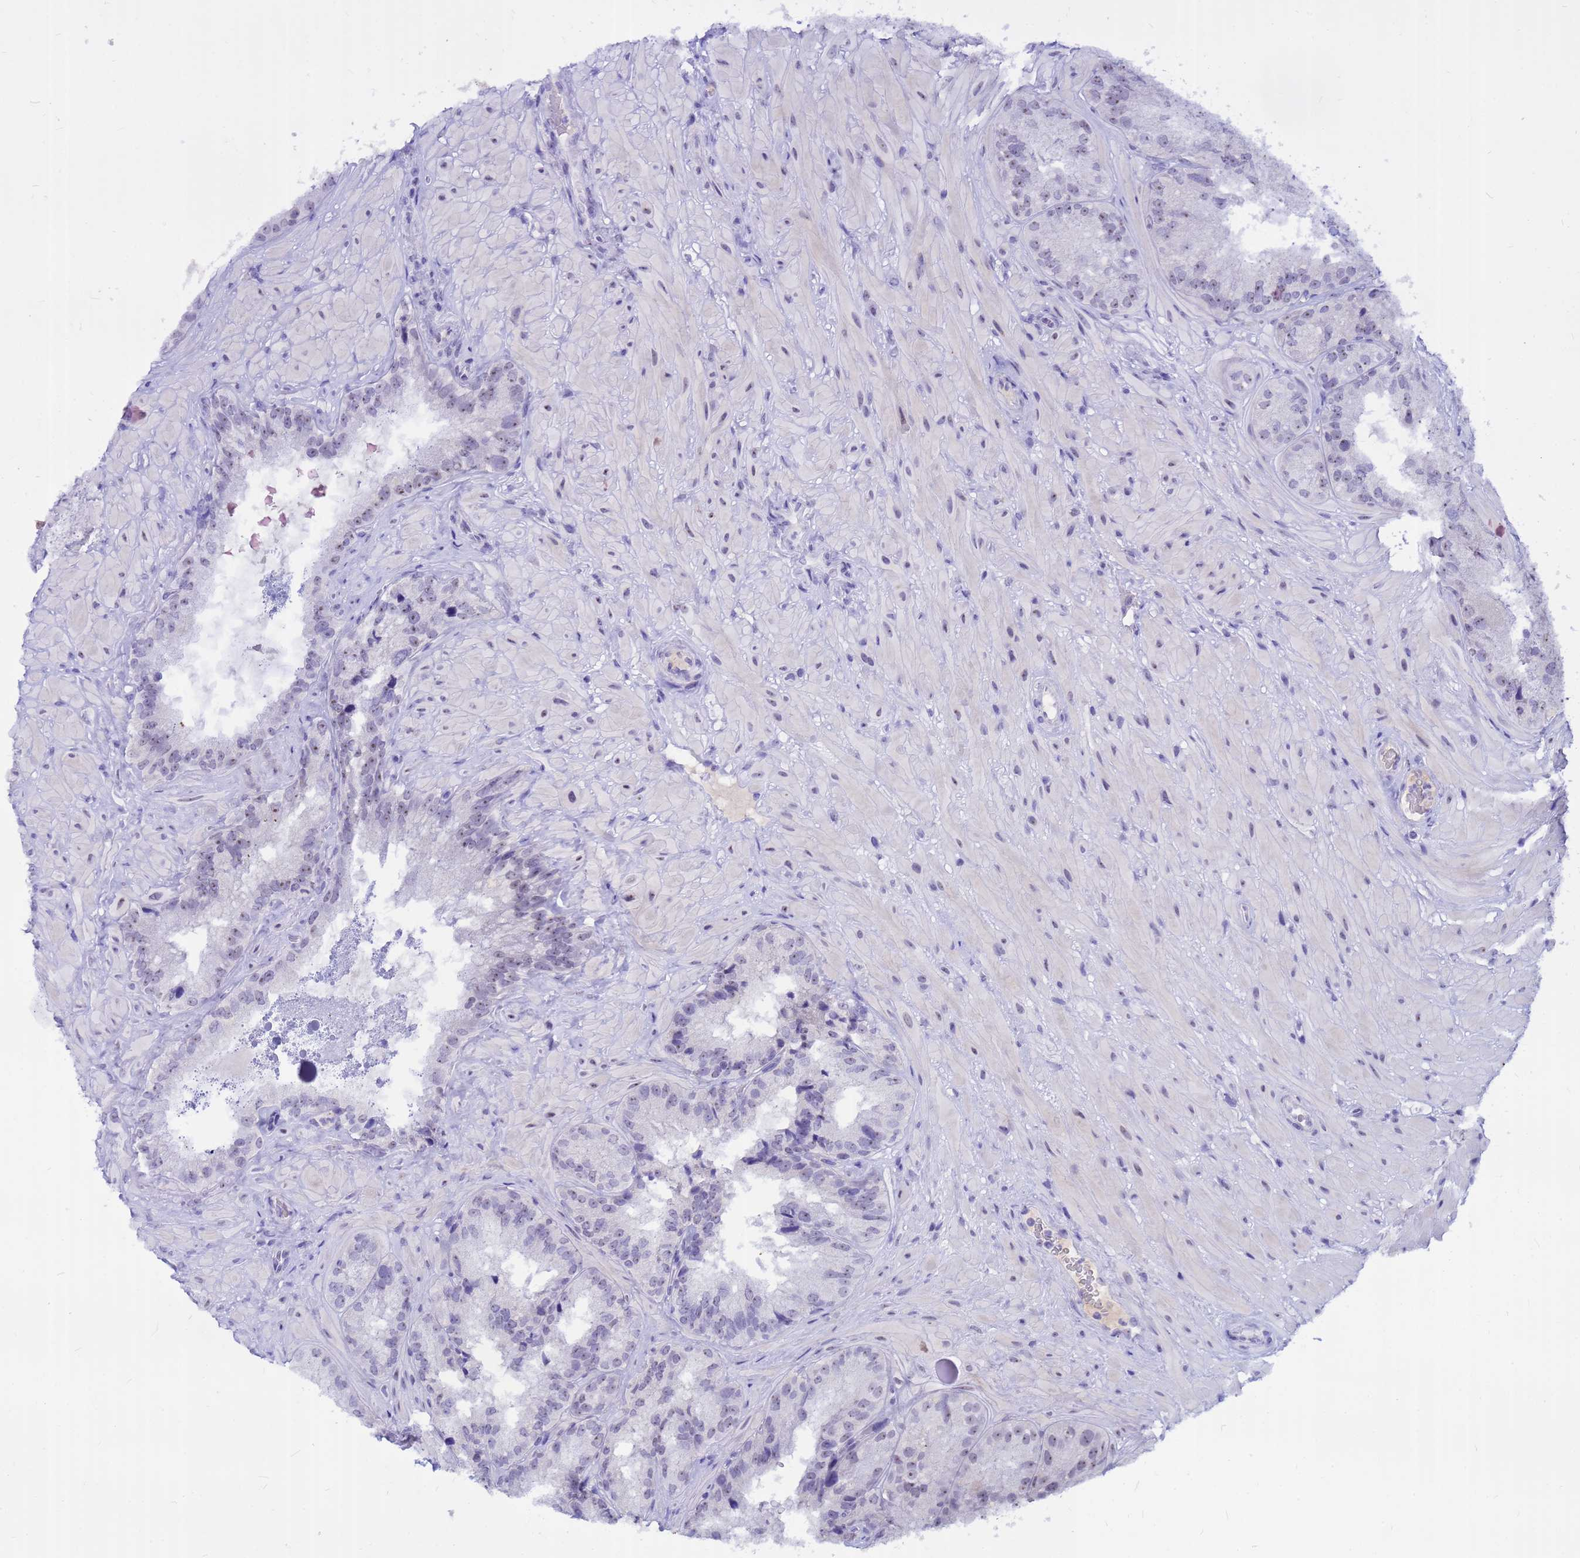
{"staining": {"intensity": "moderate", "quantity": "<25%", "location": "nuclear"}, "tissue": "seminal vesicle", "cell_type": "Glandular cells", "image_type": "normal", "snomed": [{"axis": "morphology", "description": "Normal tissue, NOS"}, {"axis": "topography", "description": "Seminal veicle"}], "caption": "A high-resolution histopathology image shows IHC staining of benign seminal vesicle, which shows moderate nuclear positivity in about <25% of glandular cells. The protein is stained brown, and the nuclei are stained in blue (DAB (3,3'-diaminobenzidine) IHC with brightfield microscopy, high magnification).", "gene": "DMRTC2", "patient": {"sex": "male", "age": 58}}